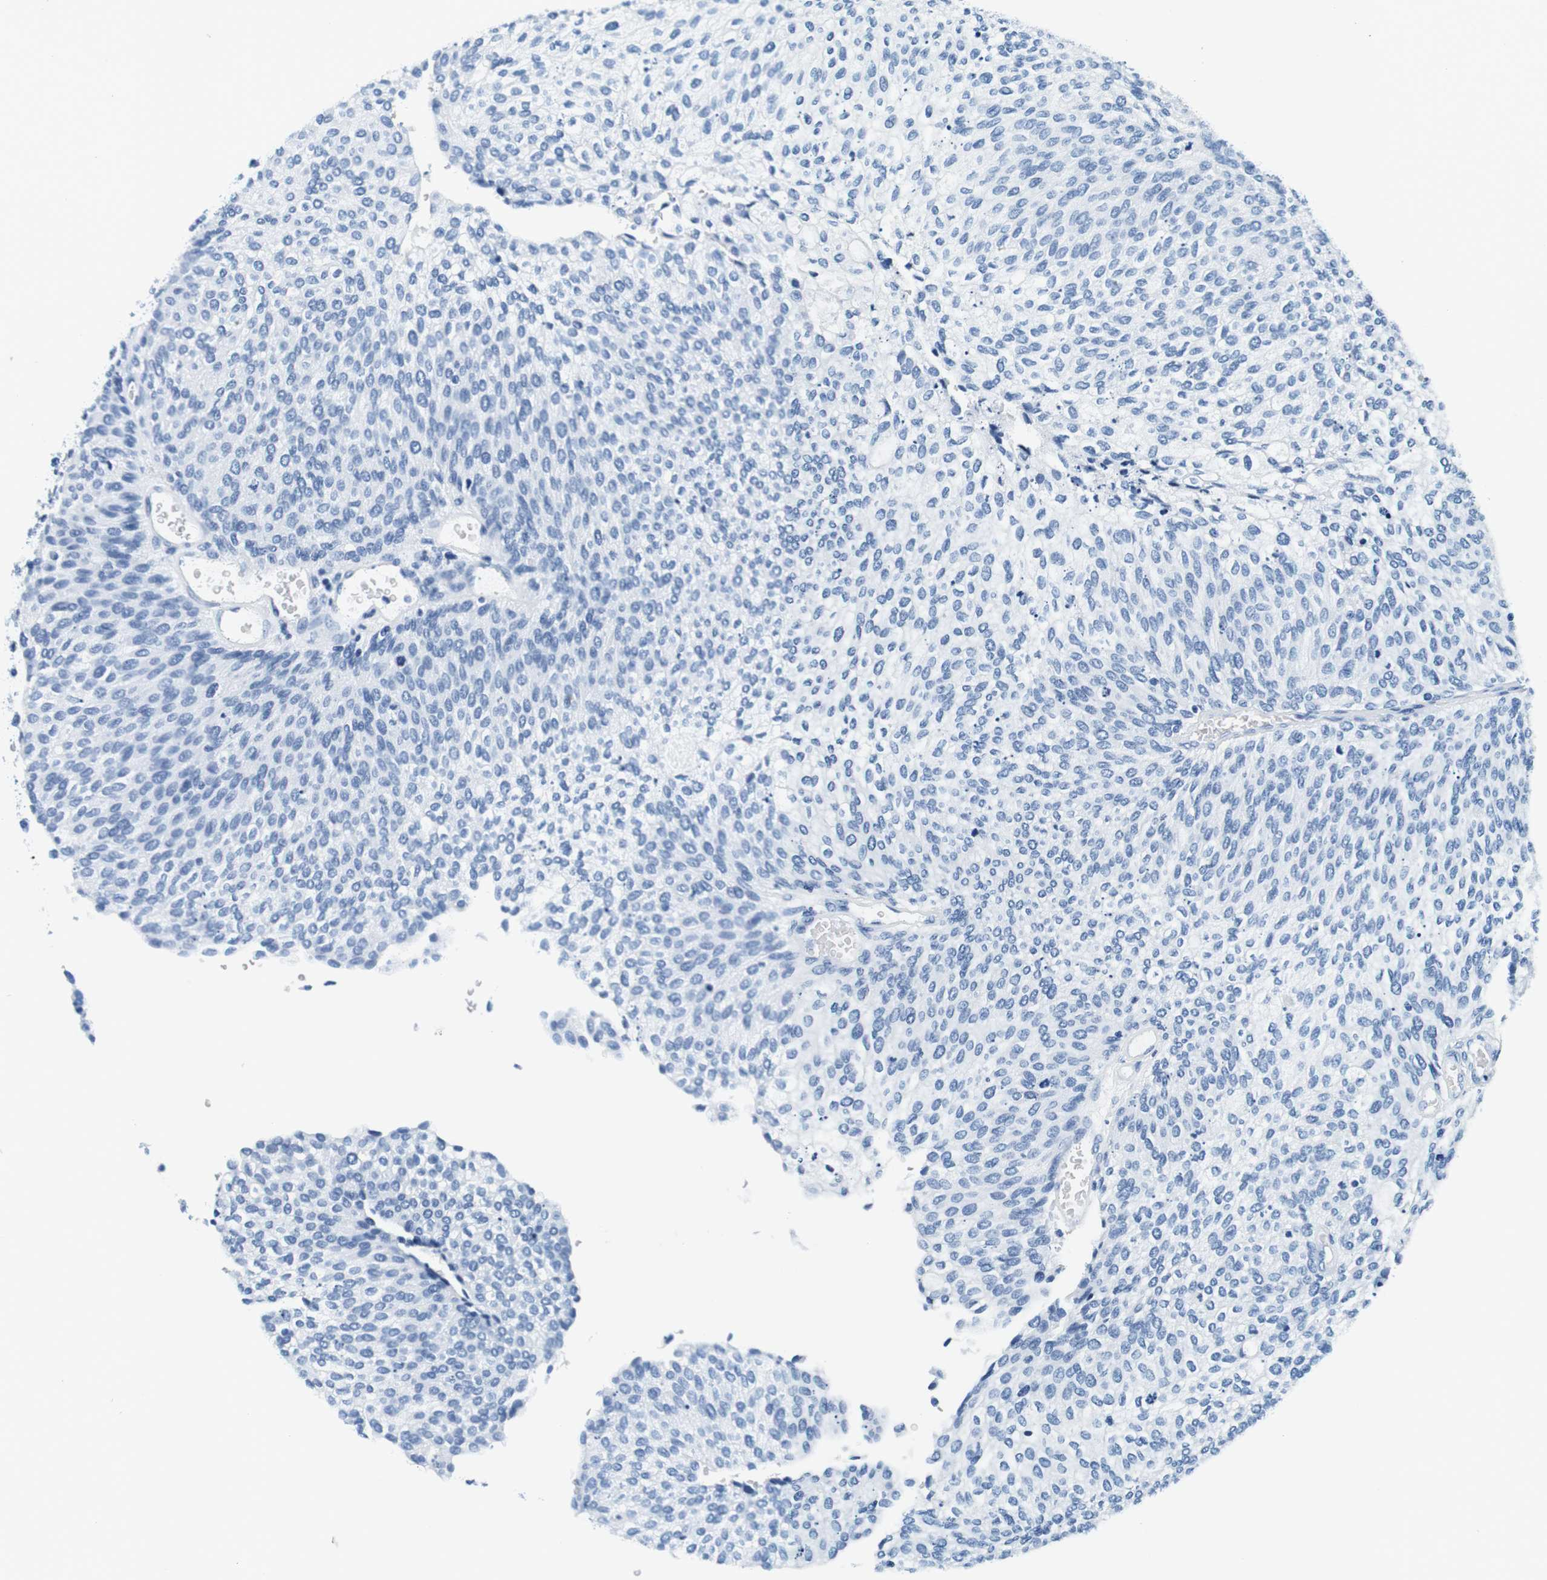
{"staining": {"intensity": "negative", "quantity": "none", "location": "none"}, "tissue": "urothelial cancer", "cell_type": "Tumor cells", "image_type": "cancer", "snomed": [{"axis": "morphology", "description": "Urothelial carcinoma, Low grade"}, {"axis": "topography", "description": "Urinary bladder"}], "caption": "Tumor cells are negative for brown protein staining in low-grade urothelial carcinoma.", "gene": "ELANE", "patient": {"sex": "female", "age": 79}}